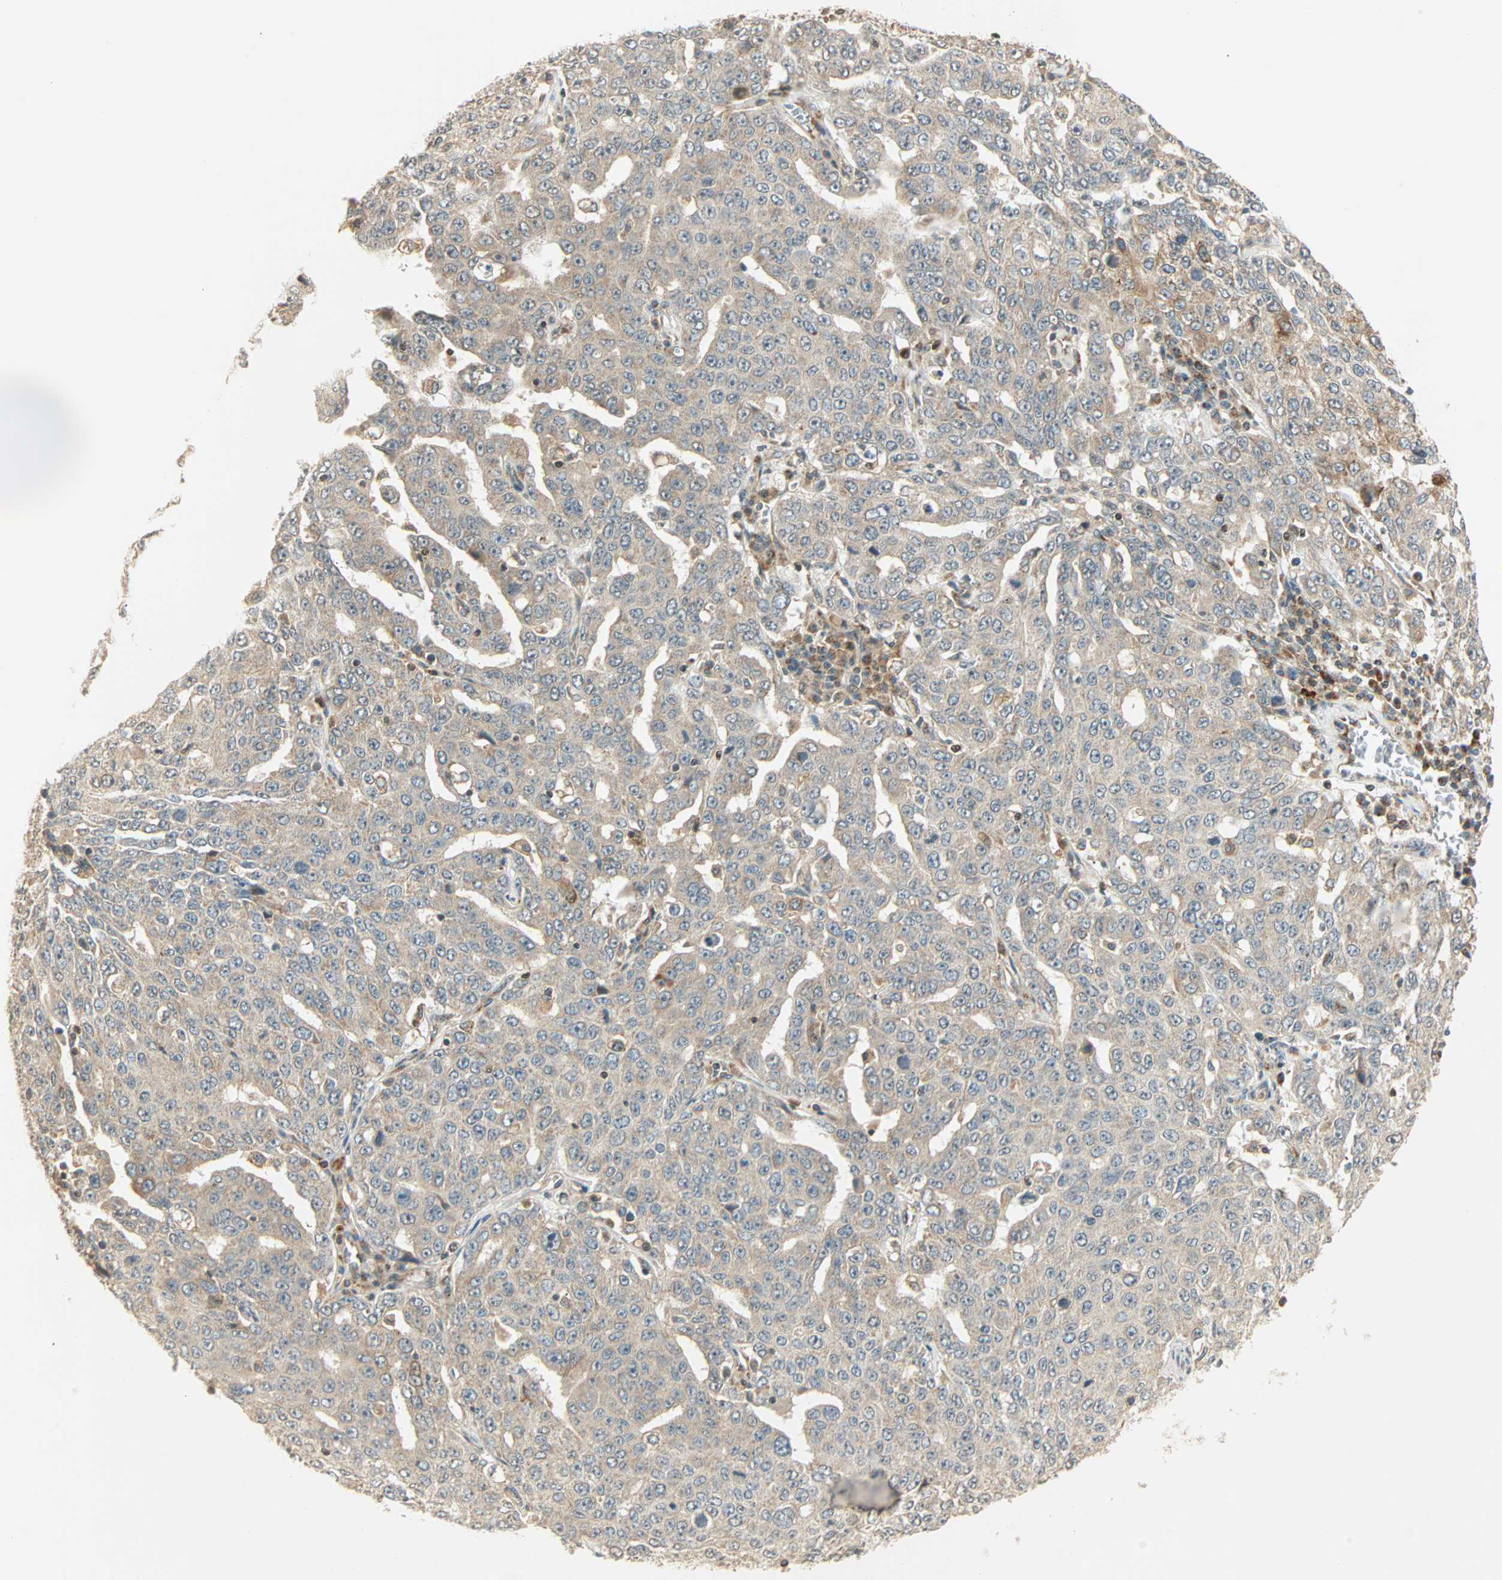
{"staining": {"intensity": "moderate", "quantity": ">75%", "location": "cytoplasmic/membranous"}, "tissue": "ovarian cancer", "cell_type": "Tumor cells", "image_type": "cancer", "snomed": [{"axis": "morphology", "description": "Carcinoma, endometroid"}, {"axis": "topography", "description": "Ovary"}], "caption": "There is medium levels of moderate cytoplasmic/membranous positivity in tumor cells of ovarian cancer, as demonstrated by immunohistochemical staining (brown color).", "gene": "PNPLA6", "patient": {"sex": "female", "age": 62}}